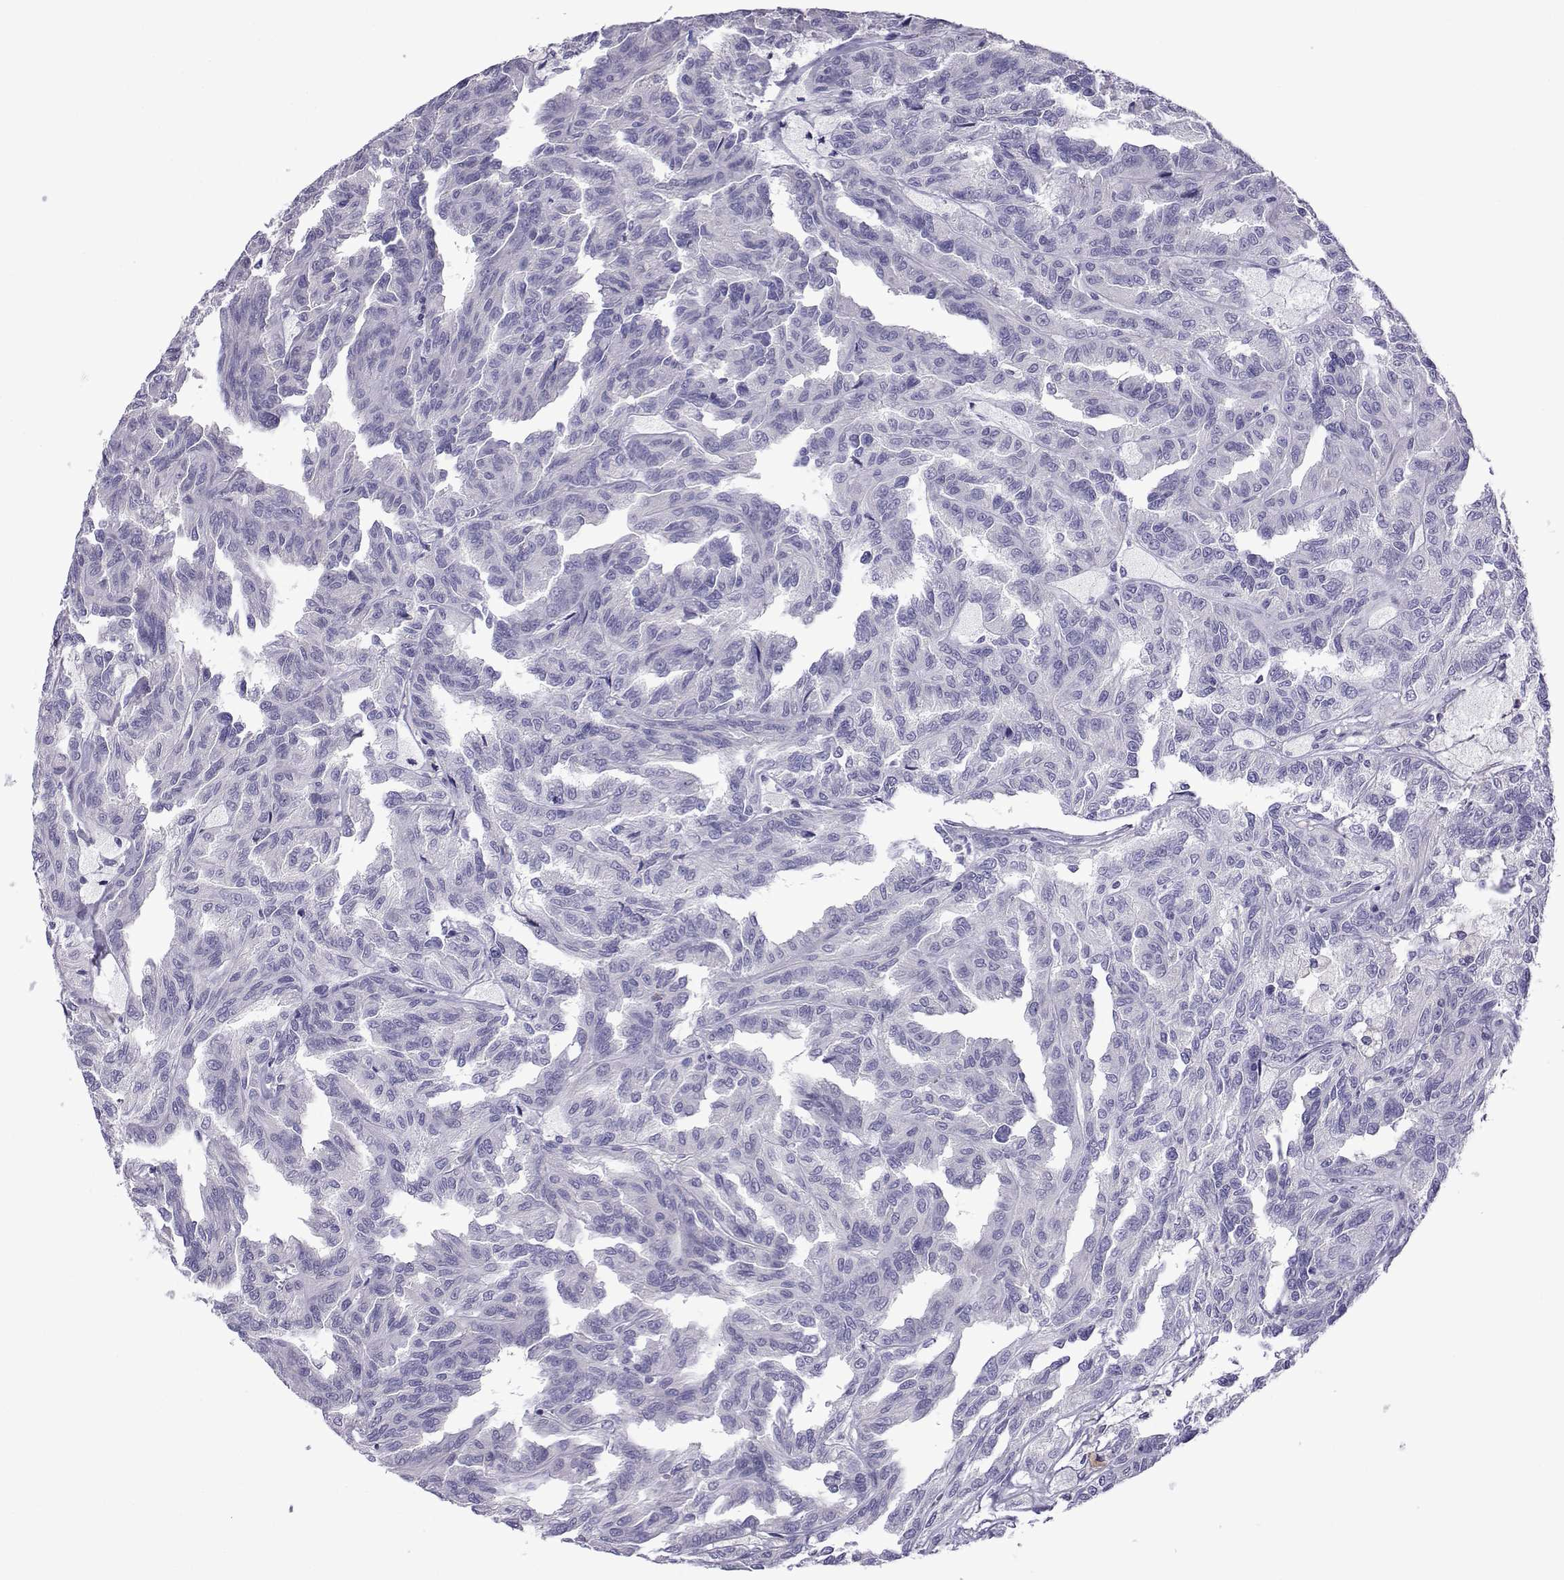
{"staining": {"intensity": "negative", "quantity": "none", "location": "none"}, "tissue": "renal cancer", "cell_type": "Tumor cells", "image_type": "cancer", "snomed": [{"axis": "morphology", "description": "Adenocarcinoma, NOS"}, {"axis": "topography", "description": "Kidney"}], "caption": "Protein analysis of renal adenocarcinoma displays no significant expression in tumor cells.", "gene": "CFAP70", "patient": {"sex": "male", "age": 79}}